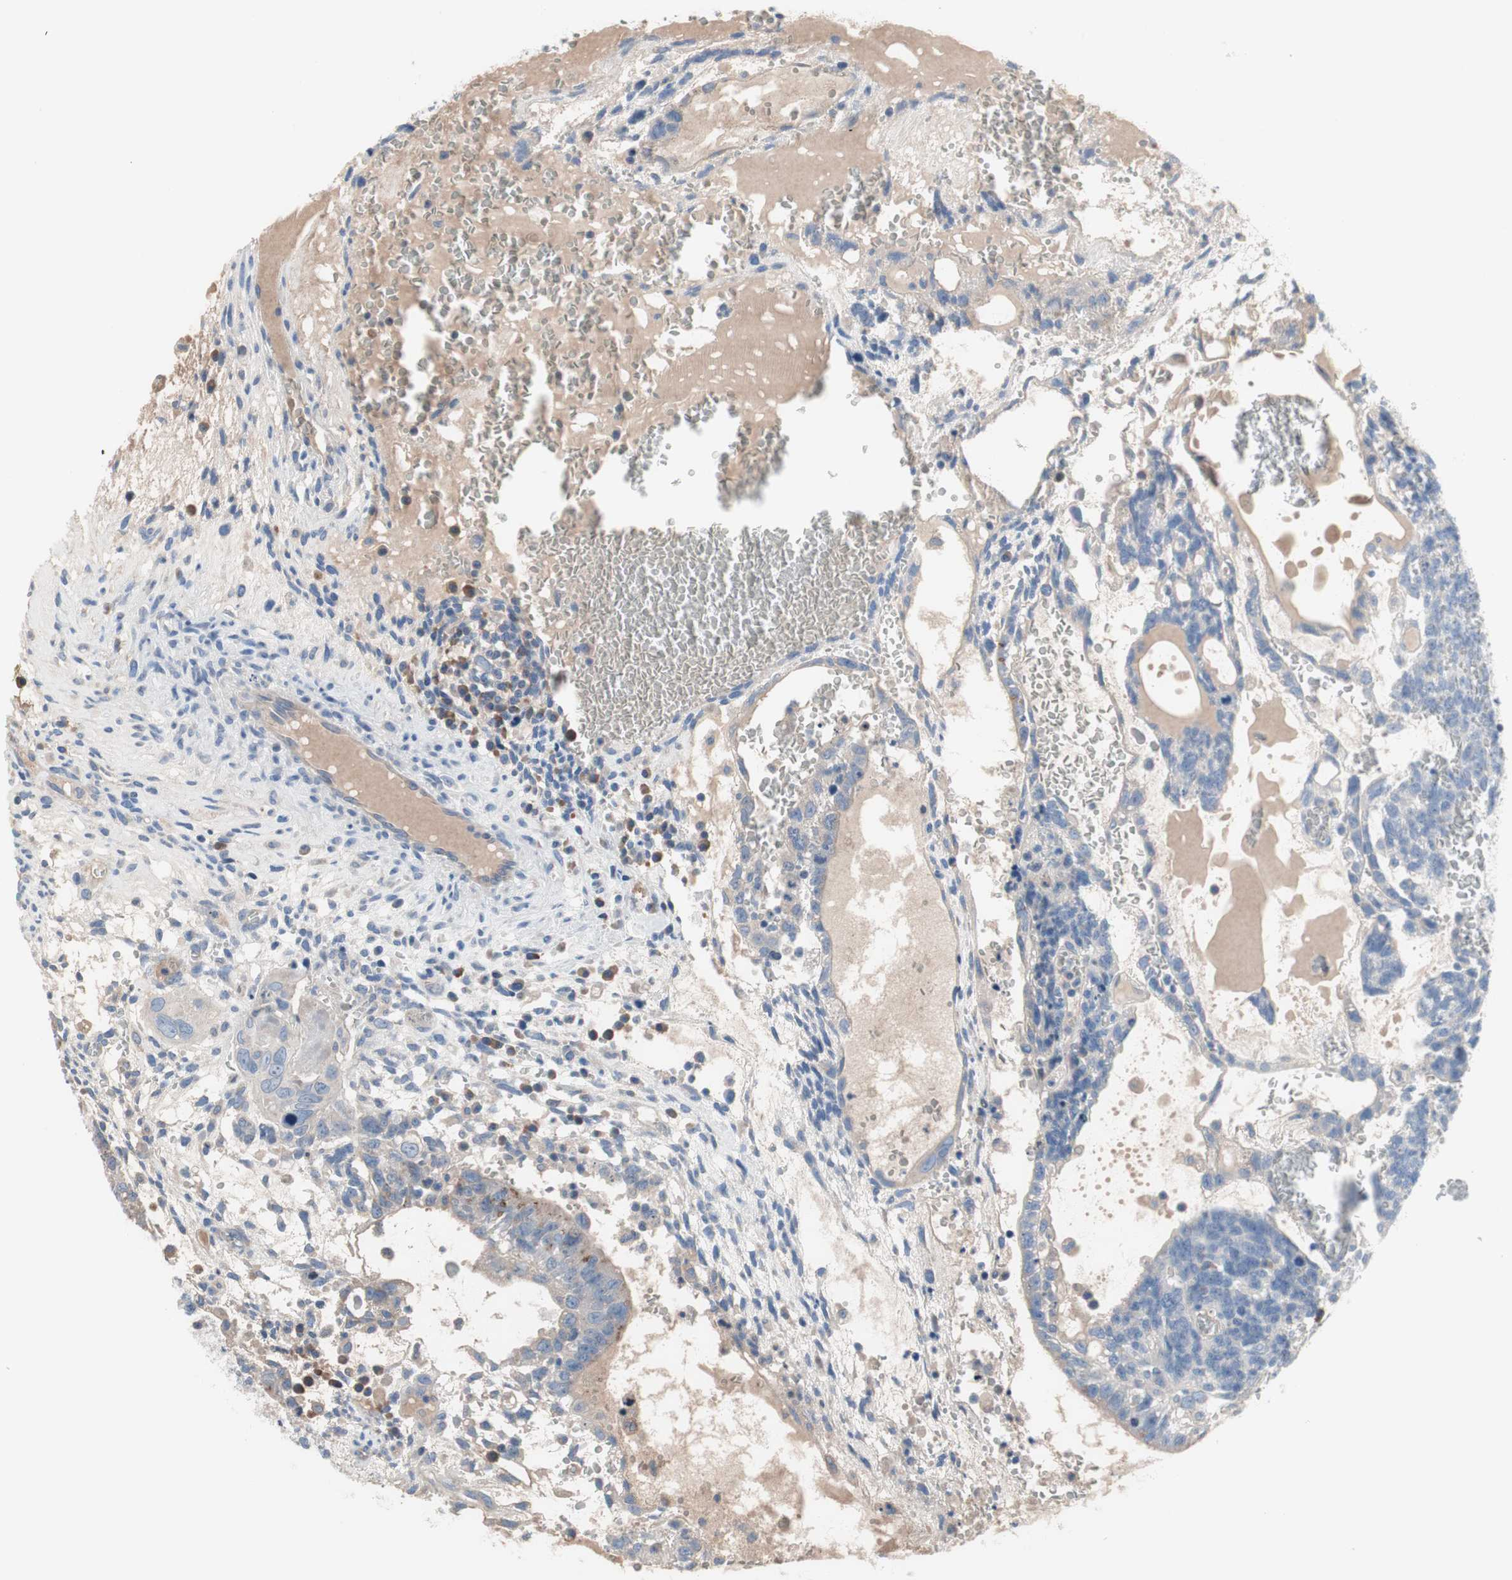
{"staining": {"intensity": "negative", "quantity": "none", "location": "none"}, "tissue": "testis cancer", "cell_type": "Tumor cells", "image_type": "cancer", "snomed": [{"axis": "morphology", "description": "Seminoma, NOS"}, {"axis": "morphology", "description": "Carcinoma, Embryonal, NOS"}, {"axis": "topography", "description": "Testis"}], "caption": "Immunohistochemical staining of human testis cancer shows no significant staining in tumor cells.", "gene": "KANSL1", "patient": {"sex": "male", "age": 52}}